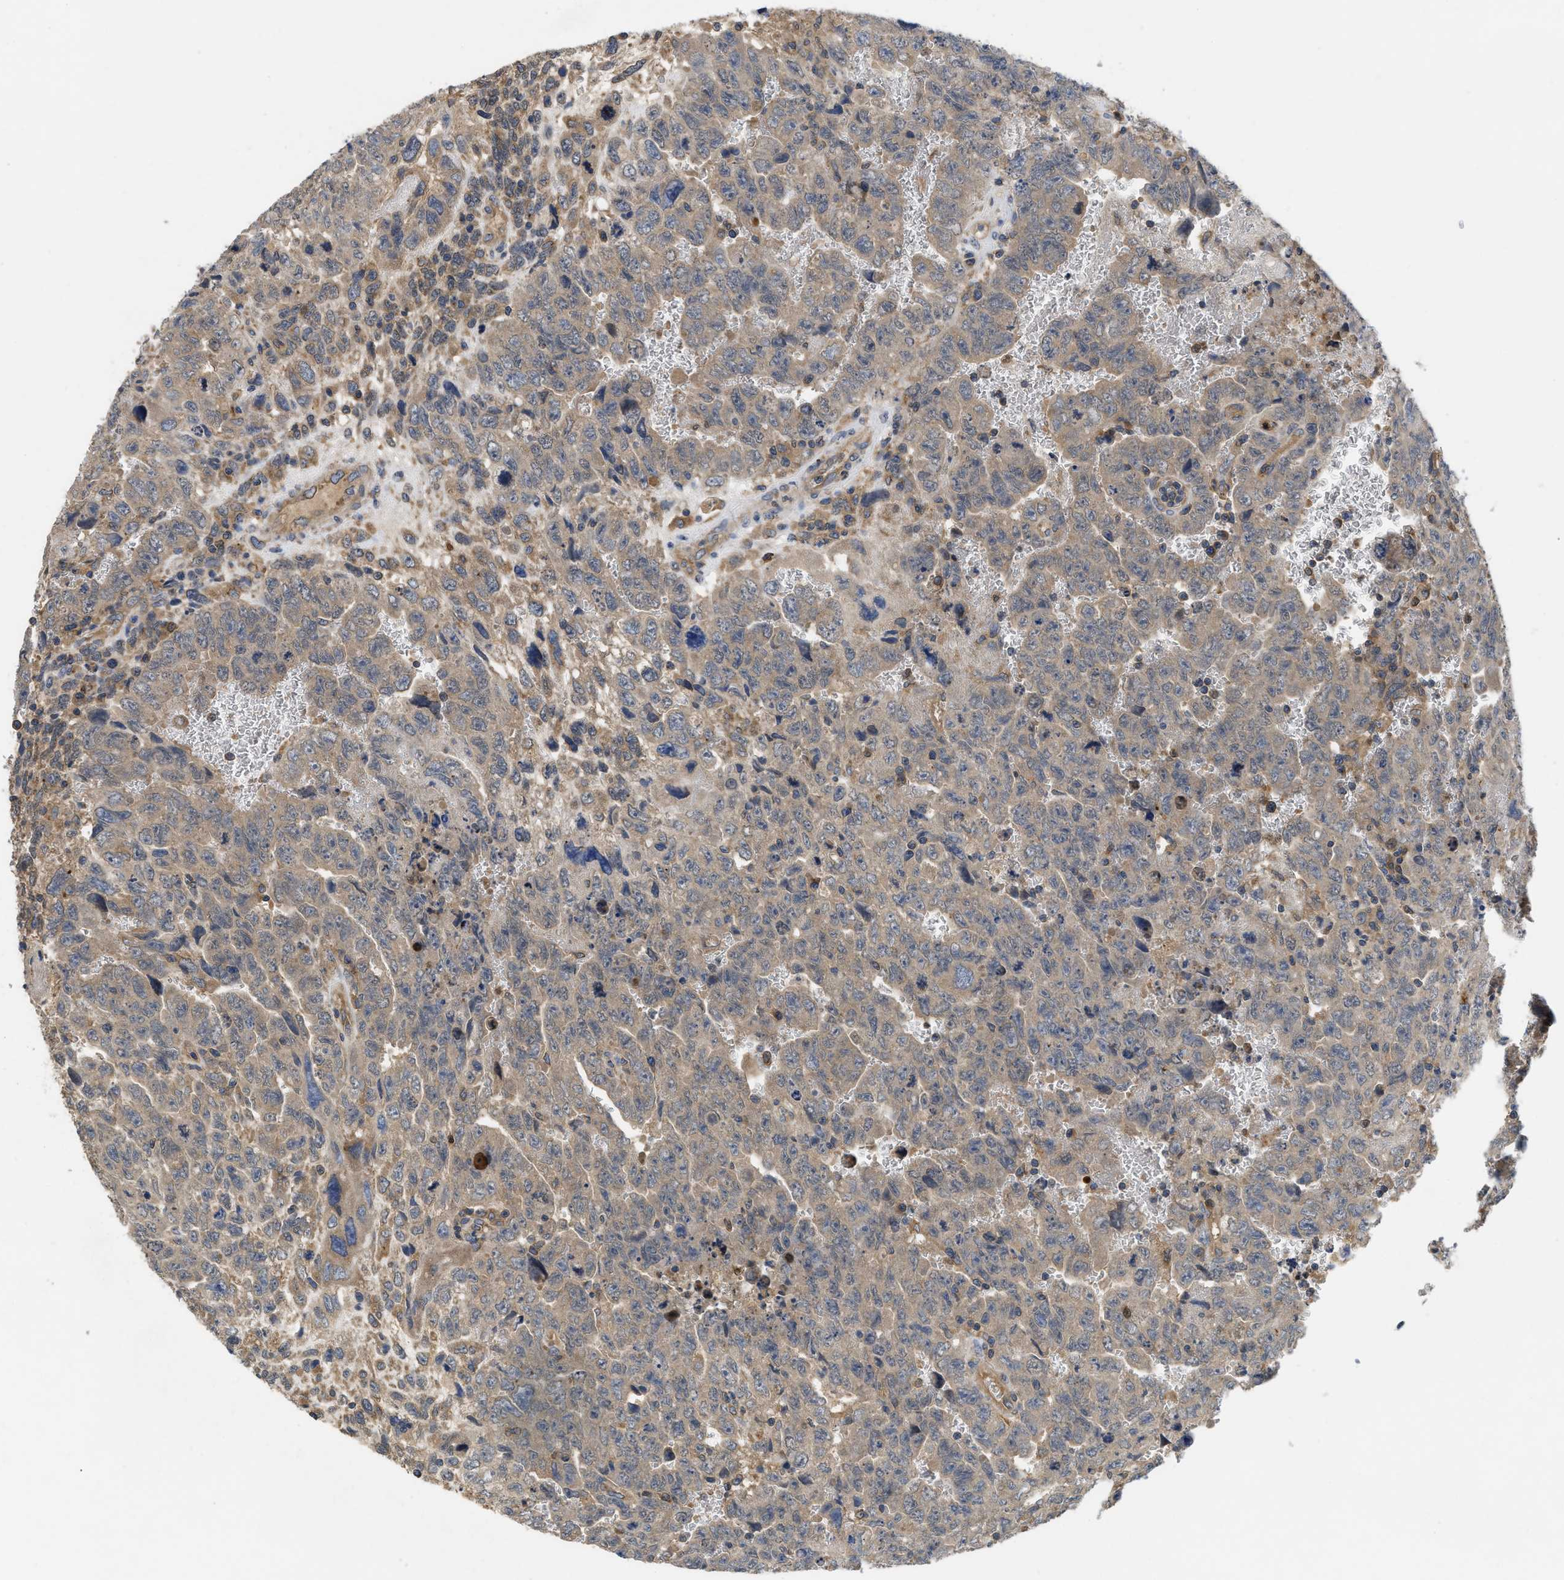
{"staining": {"intensity": "weak", "quantity": ">75%", "location": "cytoplasmic/membranous"}, "tissue": "testis cancer", "cell_type": "Tumor cells", "image_type": "cancer", "snomed": [{"axis": "morphology", "description": "Carcinoma, Embryonal, NOS"}, {"axis": "topography", "description": "Testis"}], "caption": "Embryonal carcinoma (testis) stained for a protein (brown) shows weak cytoplasmic/membranous positive positivity in about >75% of tumor cells.", "gene": "RNF216", "patient": {"sex": "male", "age": 28}}